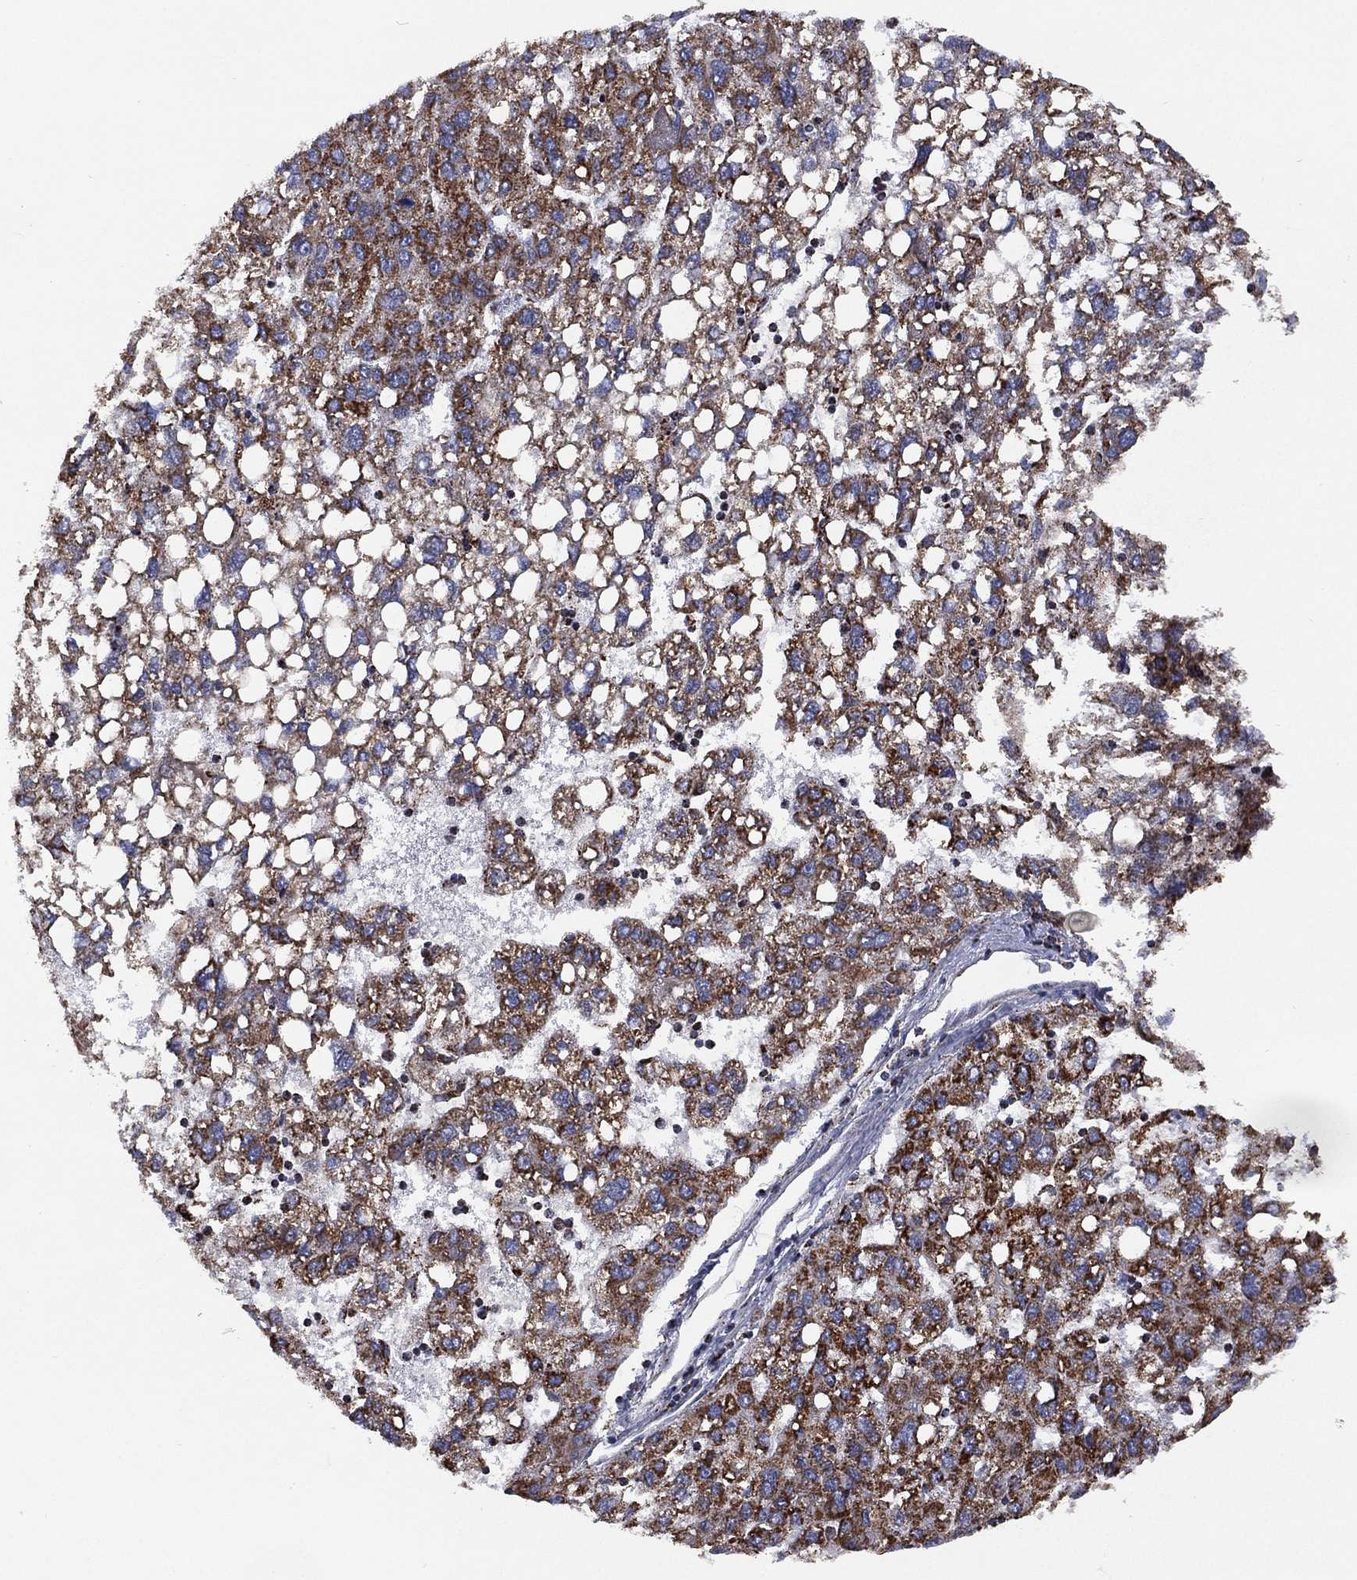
{"staining": {"intensity": "strong", "quantity": ">75%", "location": "cytoplasmic/membranous"}, "tissue": "liver cancer", "cell_type": "Tumor cells", "image_type": "cancer", "snomed": [{"axis": "morphology", "description": "Carcinoma, Hepatocellular, NOS"}, {"axis": "topography", "description": "Liver"}], "caption": "A high amount of strong cytoplasmic/membranous positivity is appreciated in about >75% of tumor cells in hepatocellular carcinoma (liver) tissue.", "gene": "PPP2R5A", "patient": {"sex": "female", "age": 82}}